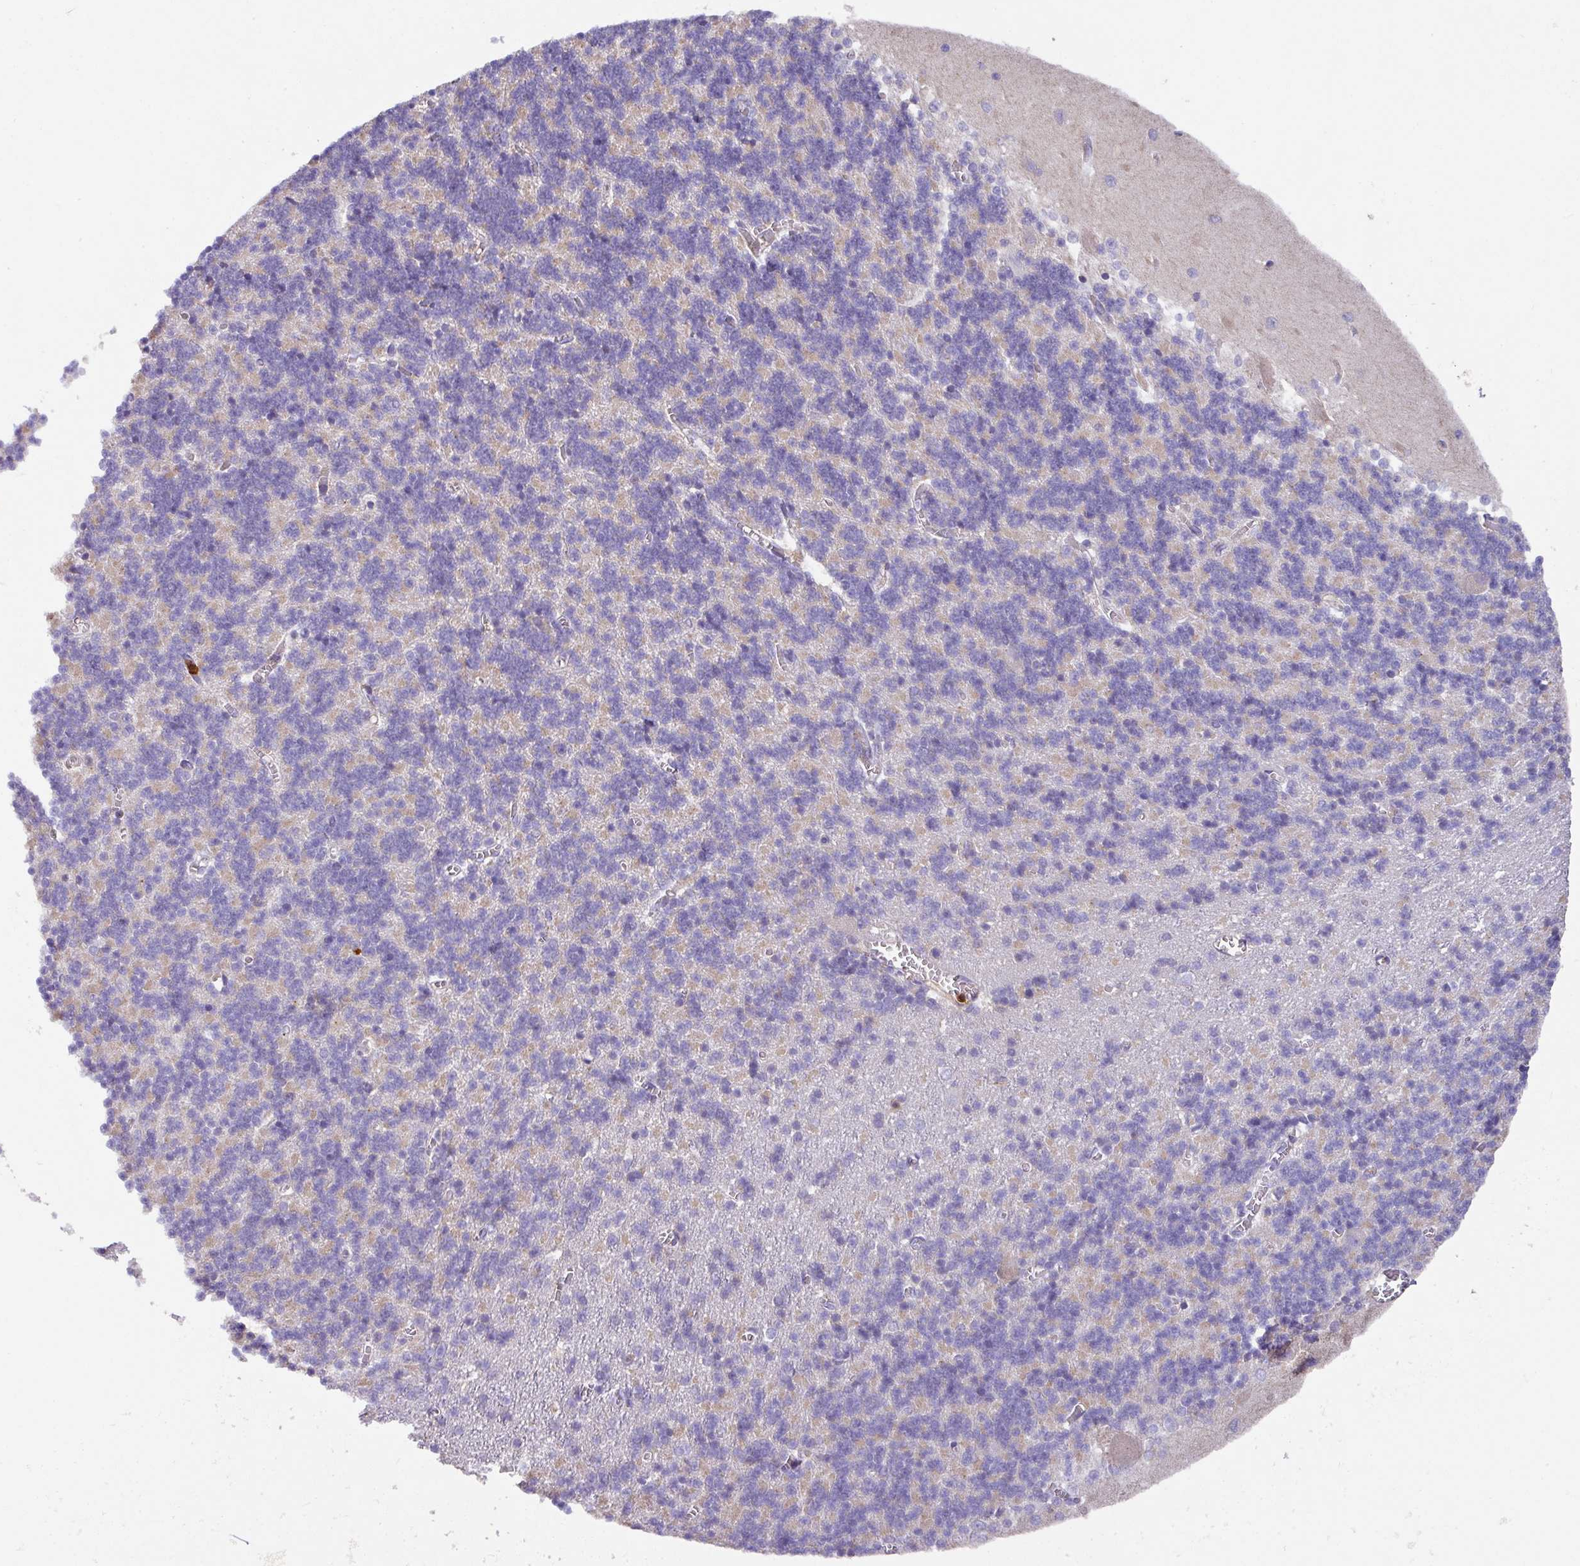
{"staining": {"intensity": "weak", "quantity": "25%-75%", "location": "cytoplasmic/membranous"}, "tissue": "cerebellum", "cell_type": "Cells in granular layer", "image_type": "normal", "snomed": [{"axis": "morphology", "description": "Normal tissue, NOS"}, {"axis": "topography", "description": "Cerebellum"}], "caption": "Cells in granular layer display low levels of weak cytoplasmic/membranous staining in approximately 25%-75% of cells in normal human cerebellum.", "gene": "CRISP3", "patient": {"sex": "male", "age": 37}}